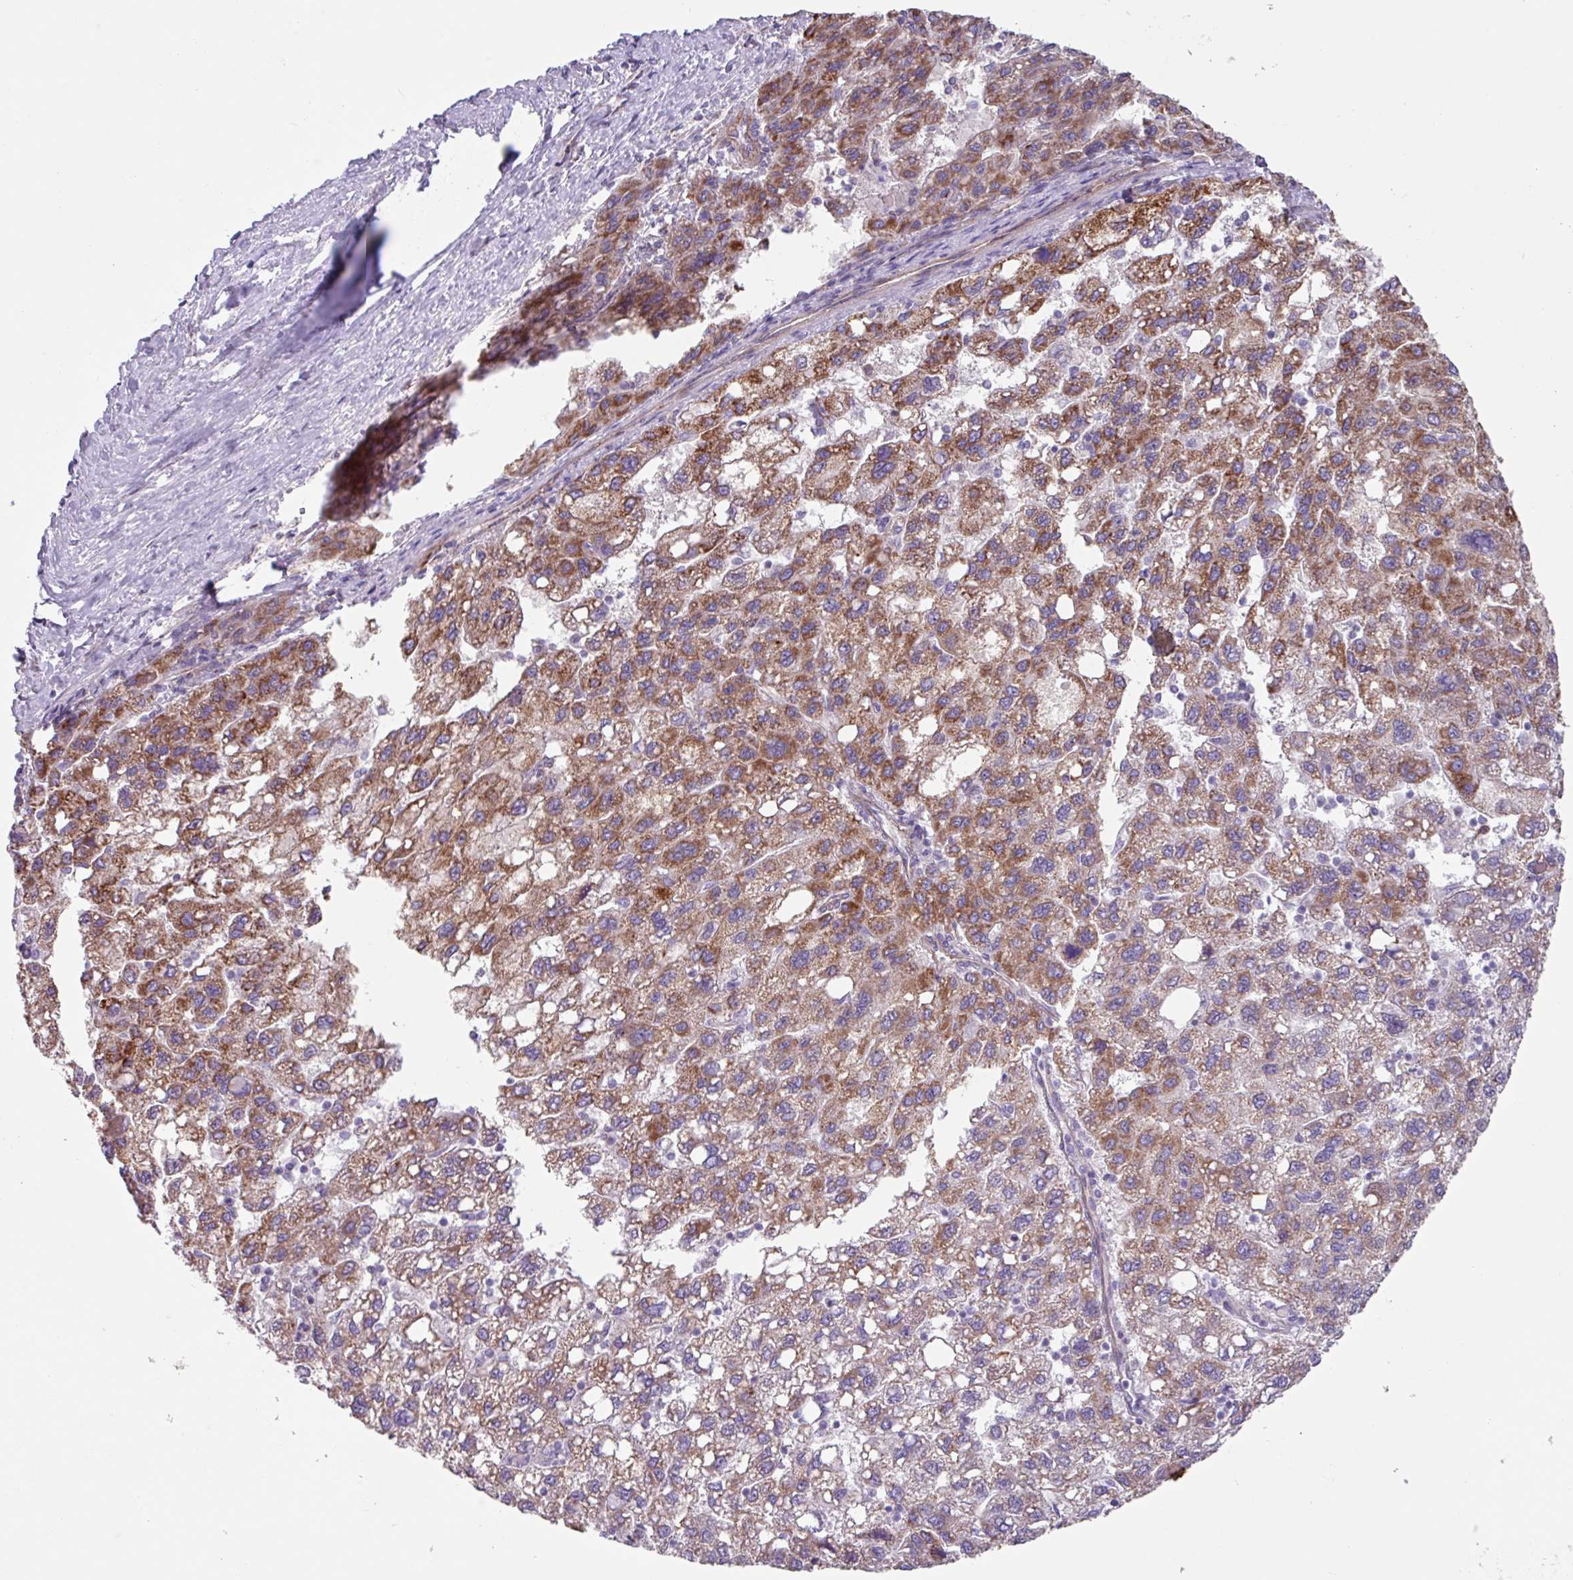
{"staining": {"intensity": "moderate", "quantity": "25%-75%", "location": "cytoplasmic/membranous"}, "tissue": "liver cancer", "cell_type": "Tumor cells", "image_type": "cancer", "snomed": [{"axis": "morphology", "description": "Carcinoma, Hepatocellular, NOS"}, {"axis": "topography", "description": "Liver"}], "caption": "Approximately 25%-75% of tumor cells in hepatocellular carcinoma (liver) display moderate cytoplasmic/membranous protein expression as visualized by brown immunohistochemical staining.", "gene": "OTULIN", "patient": {"sex": "female", "age": 82}}